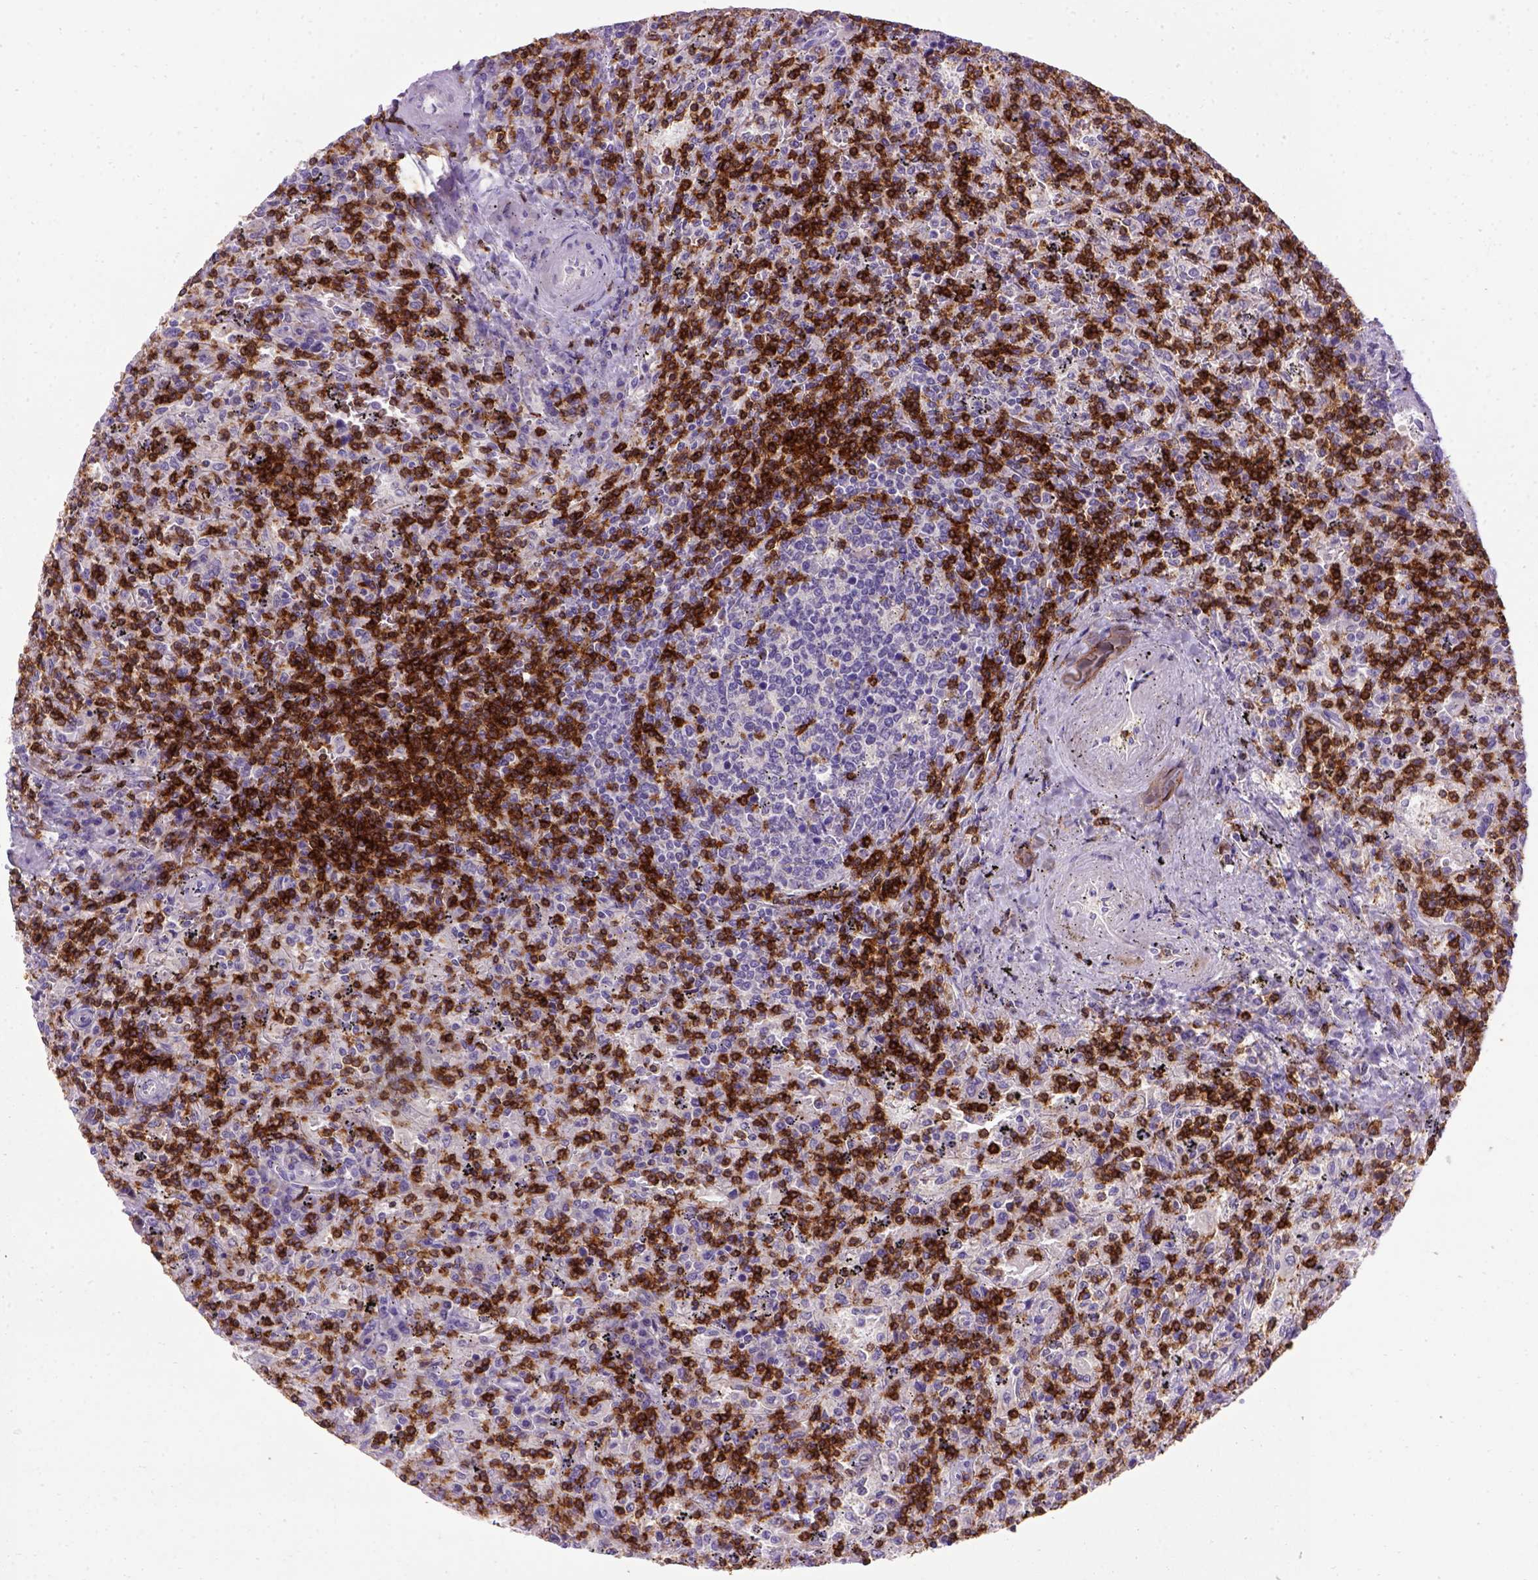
{"staining": {"intensity": "negative", "quantity": "none", "location": "none"}, "tissue": "lymphoma", "cell_type": "Tumor cells", "image_type": "cancer", "snomed": [{"axis": "morphology", "description": "Malignant lymphoma, non-Hodgkin's type, Low grade"}, {"axis": "topography", "description": "Spleen"}], "caption": "A high-resolution photomicrograph shows immunohistochemistry staining of lymphoma, which shows no significant staining in tumor cells.", "gene": "CD3E", "patient": {"sex": "male", "age": 62}}